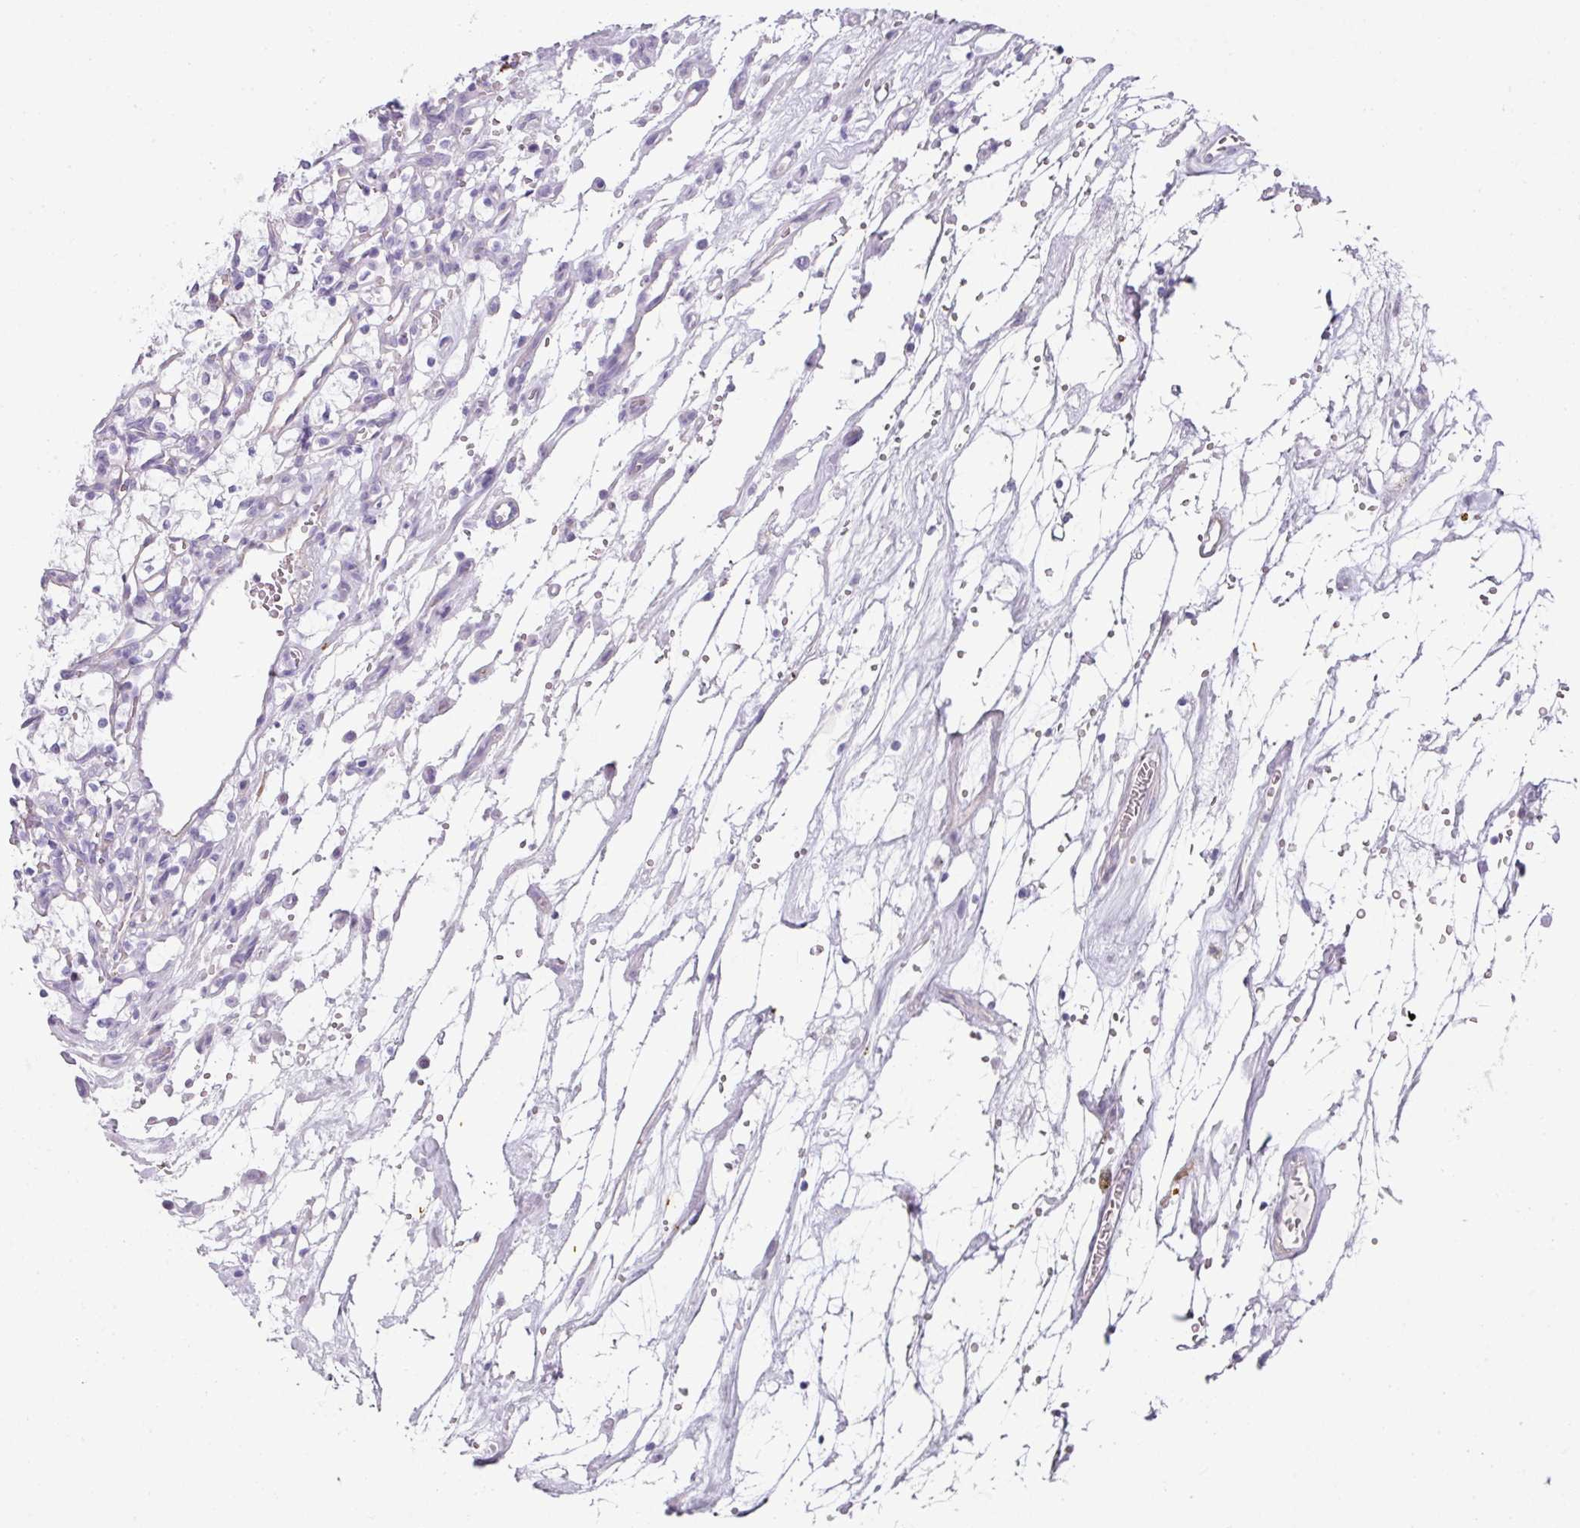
{"staining": {"intensity": "negative", "quantity": "none", "location": "none"}, "tissue": "renal cancer", "cell_type": "Tumor cells", "image_type": "cancer", "snomed": [{"axis": "morphology", "description": "Adenocarcinoma, NOS"}, {"axis": "topography", "description": "Kidney"}], "caption": "Tumor cells are negative for brown protein staining in renal cancer.", "gene": "OR52N1", "patient": {"sex": "female", "age": 69}}